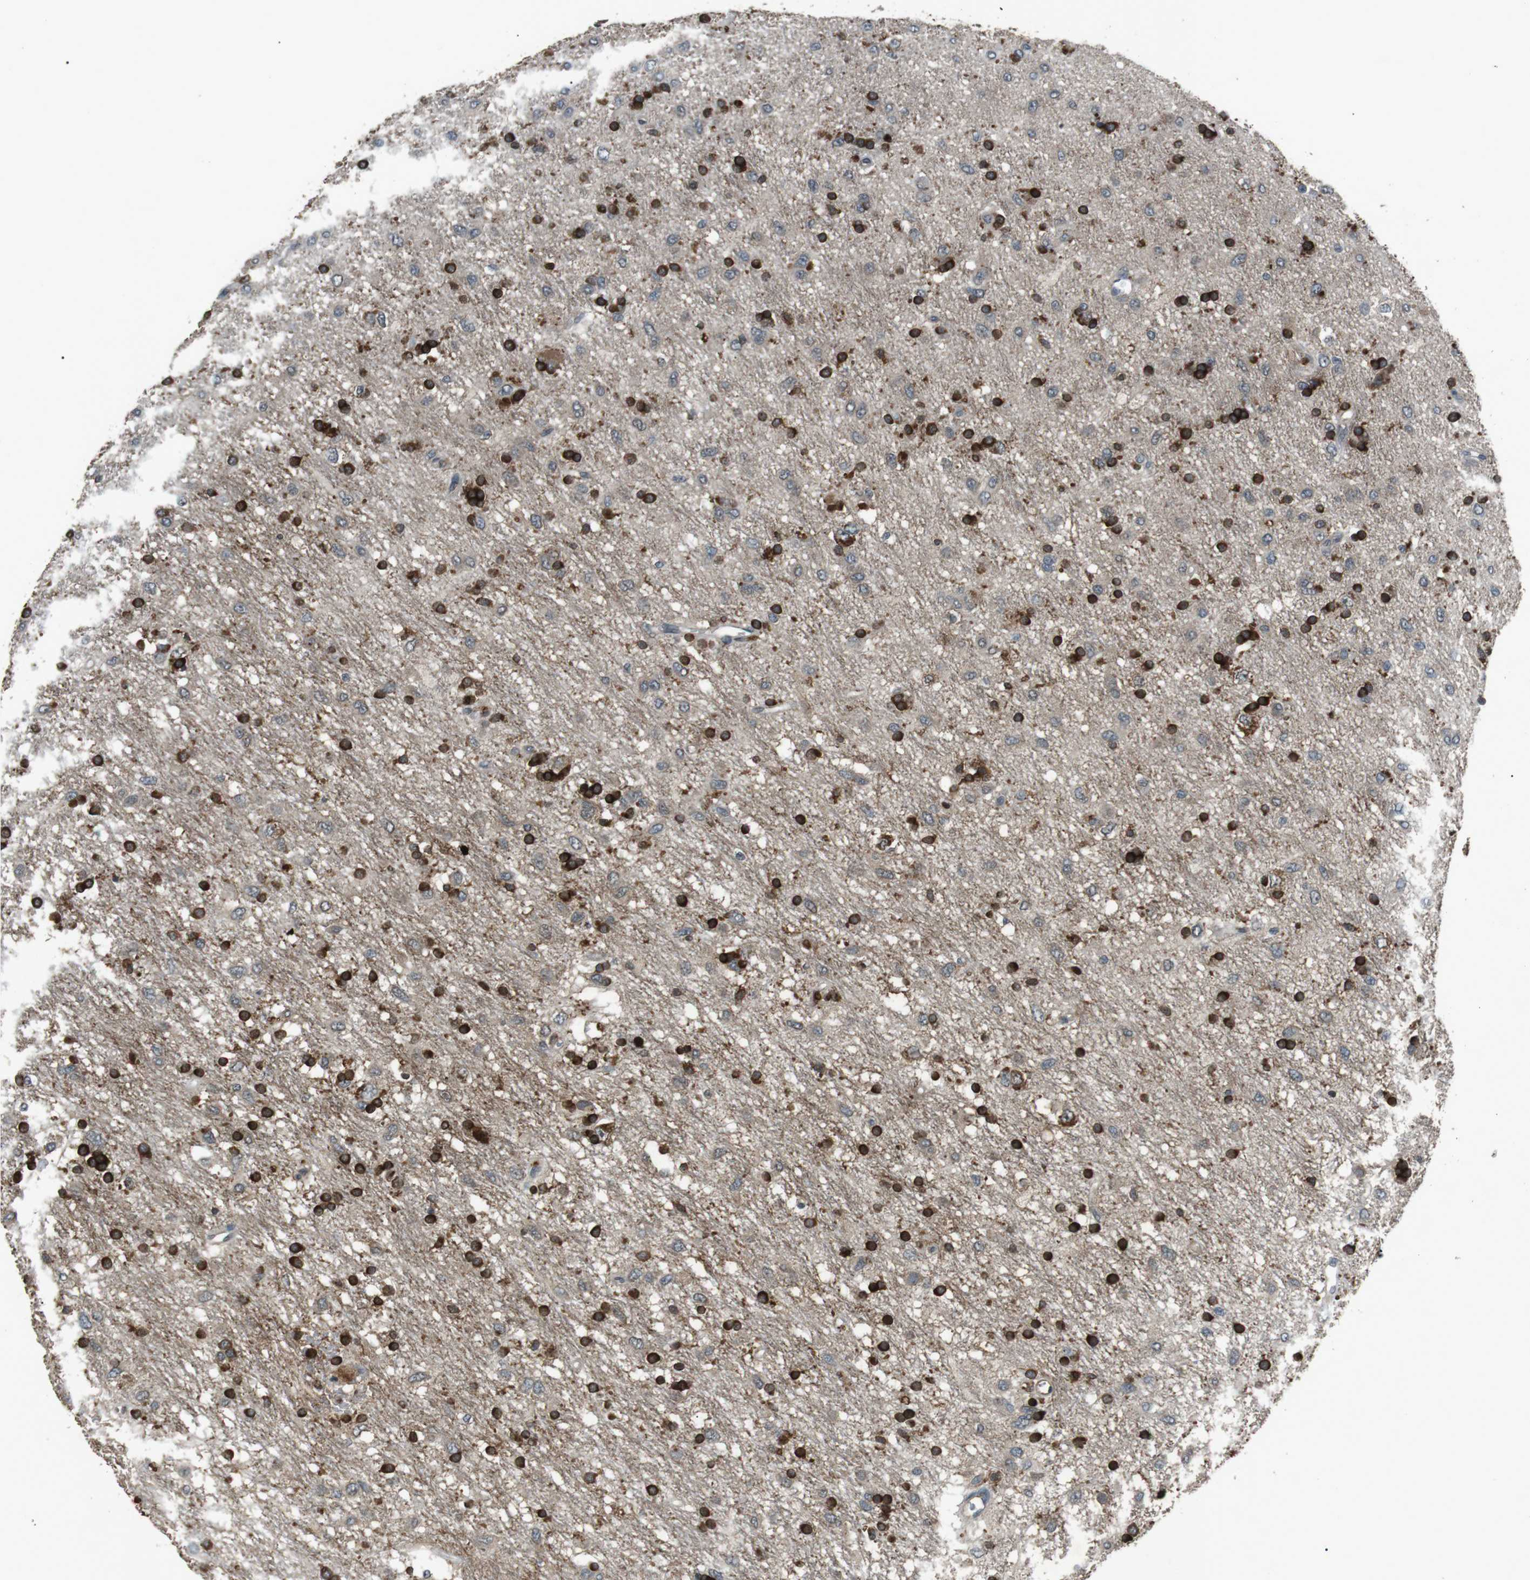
{"staining": {"intensity": "strong", "quantity": "25%-75%", "location": "cytoplasmic/membranous"}, "tissue": "glioma", "cell_type": "Tumor cells", "image_type": "cancer", "snomed": [{"axis": "morphology", "description": "Glioma, malignant, Low grade"}, {"axis": "topography", "description": "Brain"}], "caption": "Immunohistochemistry micrograph of human malignant low-grade glioma stained for a protein (brown), which reveals high levels of strong cytoplasmic/membranous expression in about 25%-75% of tumor cells.", "gene": "NEK7", "patient": {"sex": "male", "age": 77}}